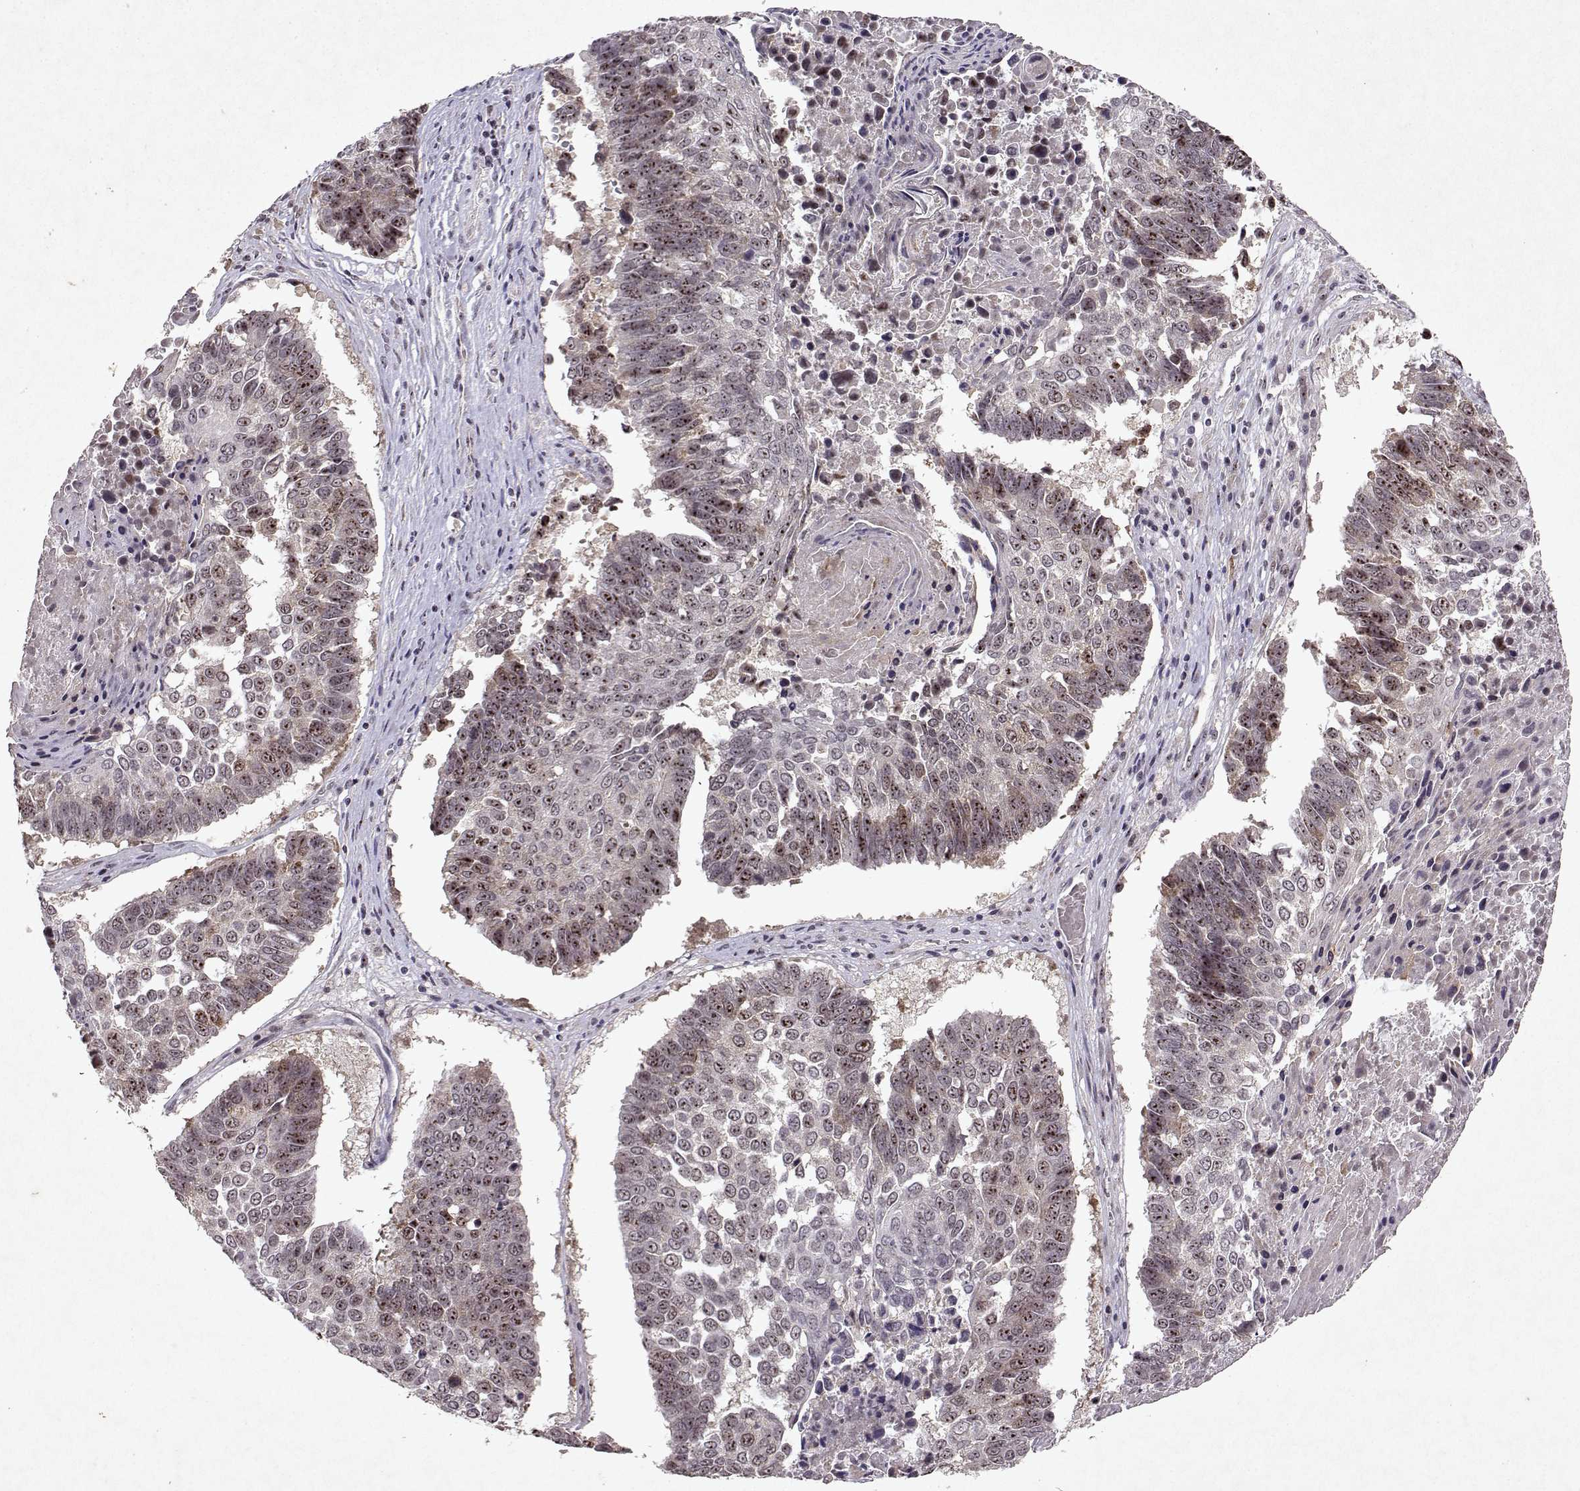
{"staining": {"intensity": "moderate", "quantity": ">75%", "location": "nuclear"}, "tissue": "lung cancer", "cell_type": "Tumor cells", "image_type": "cancer", "snomed": [{"axis": "morphology", "description": "Squamous cell carcinoma, NOS"}, {"axis": "topography", "description": "Lung"}], "caption": "A high-resolution image shows immunohistochemistry (IHC) staining of lung cancer, which exhibits moderate nuclear expression in about >75% of tumor cells.", "gene": "DDX56", "patient": {"sex": "male", "age": 73}}